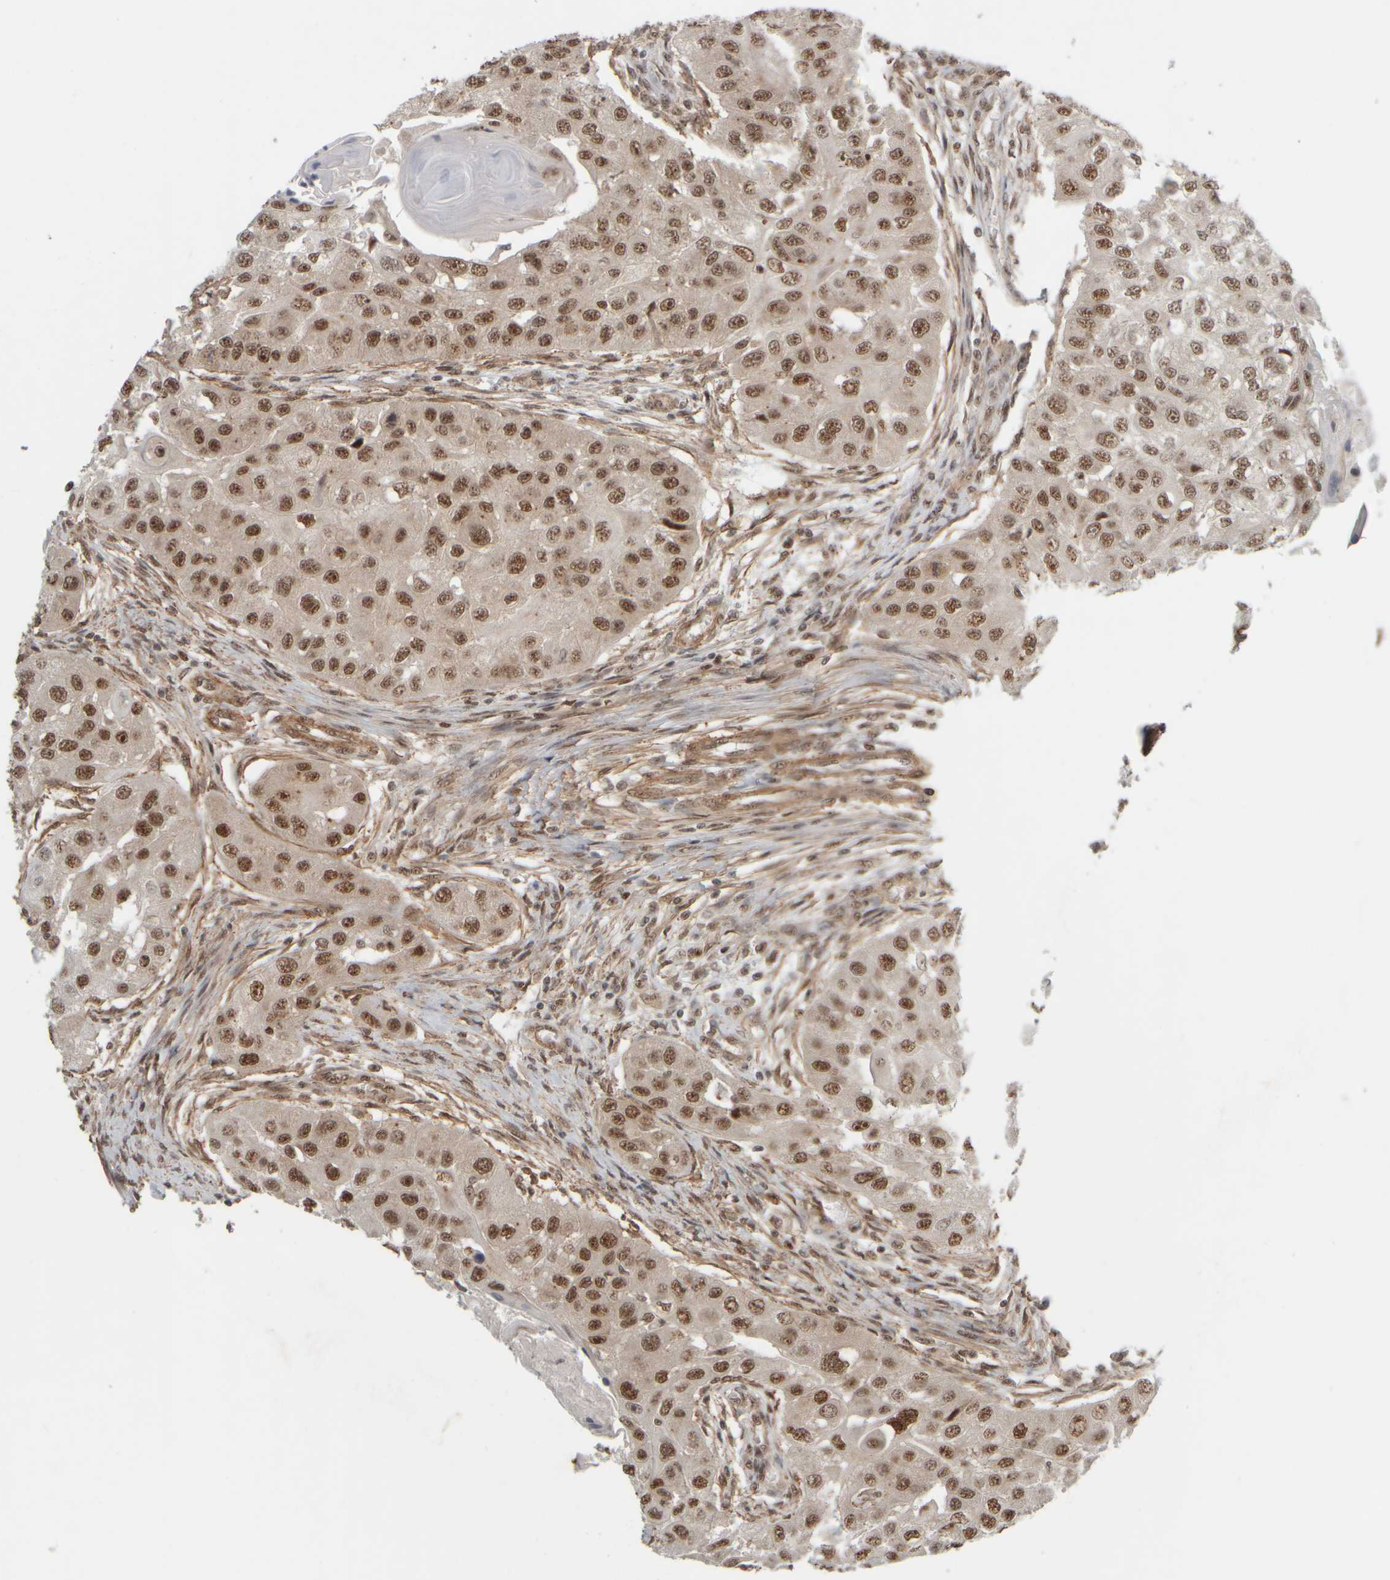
{"staining": {"intensity": "moderate", "quantity": ">75%", "location": "nuclear"}, "tissue": "head and neck cancer", "cell_type": "Tumor cells", "image_type": "cancer", "snomed": [{"axis": "morphology", "description": "Normal tissue, NOS"}, {"axis": "morphology", "description": "Squamous cell carcinoma, NOS"}, {"axis": "topography", "description": "Skeletal muscle"}, {"axis": "topography", "description": "Head-Neck"}], "caption": "Moderate nuclear expression for a protein is appreciated in approximately >75% of tumor cells of head and neck cancer using IHC.", "gene": "SYNRG", "patient": {"sex": "male", "age": 51}}